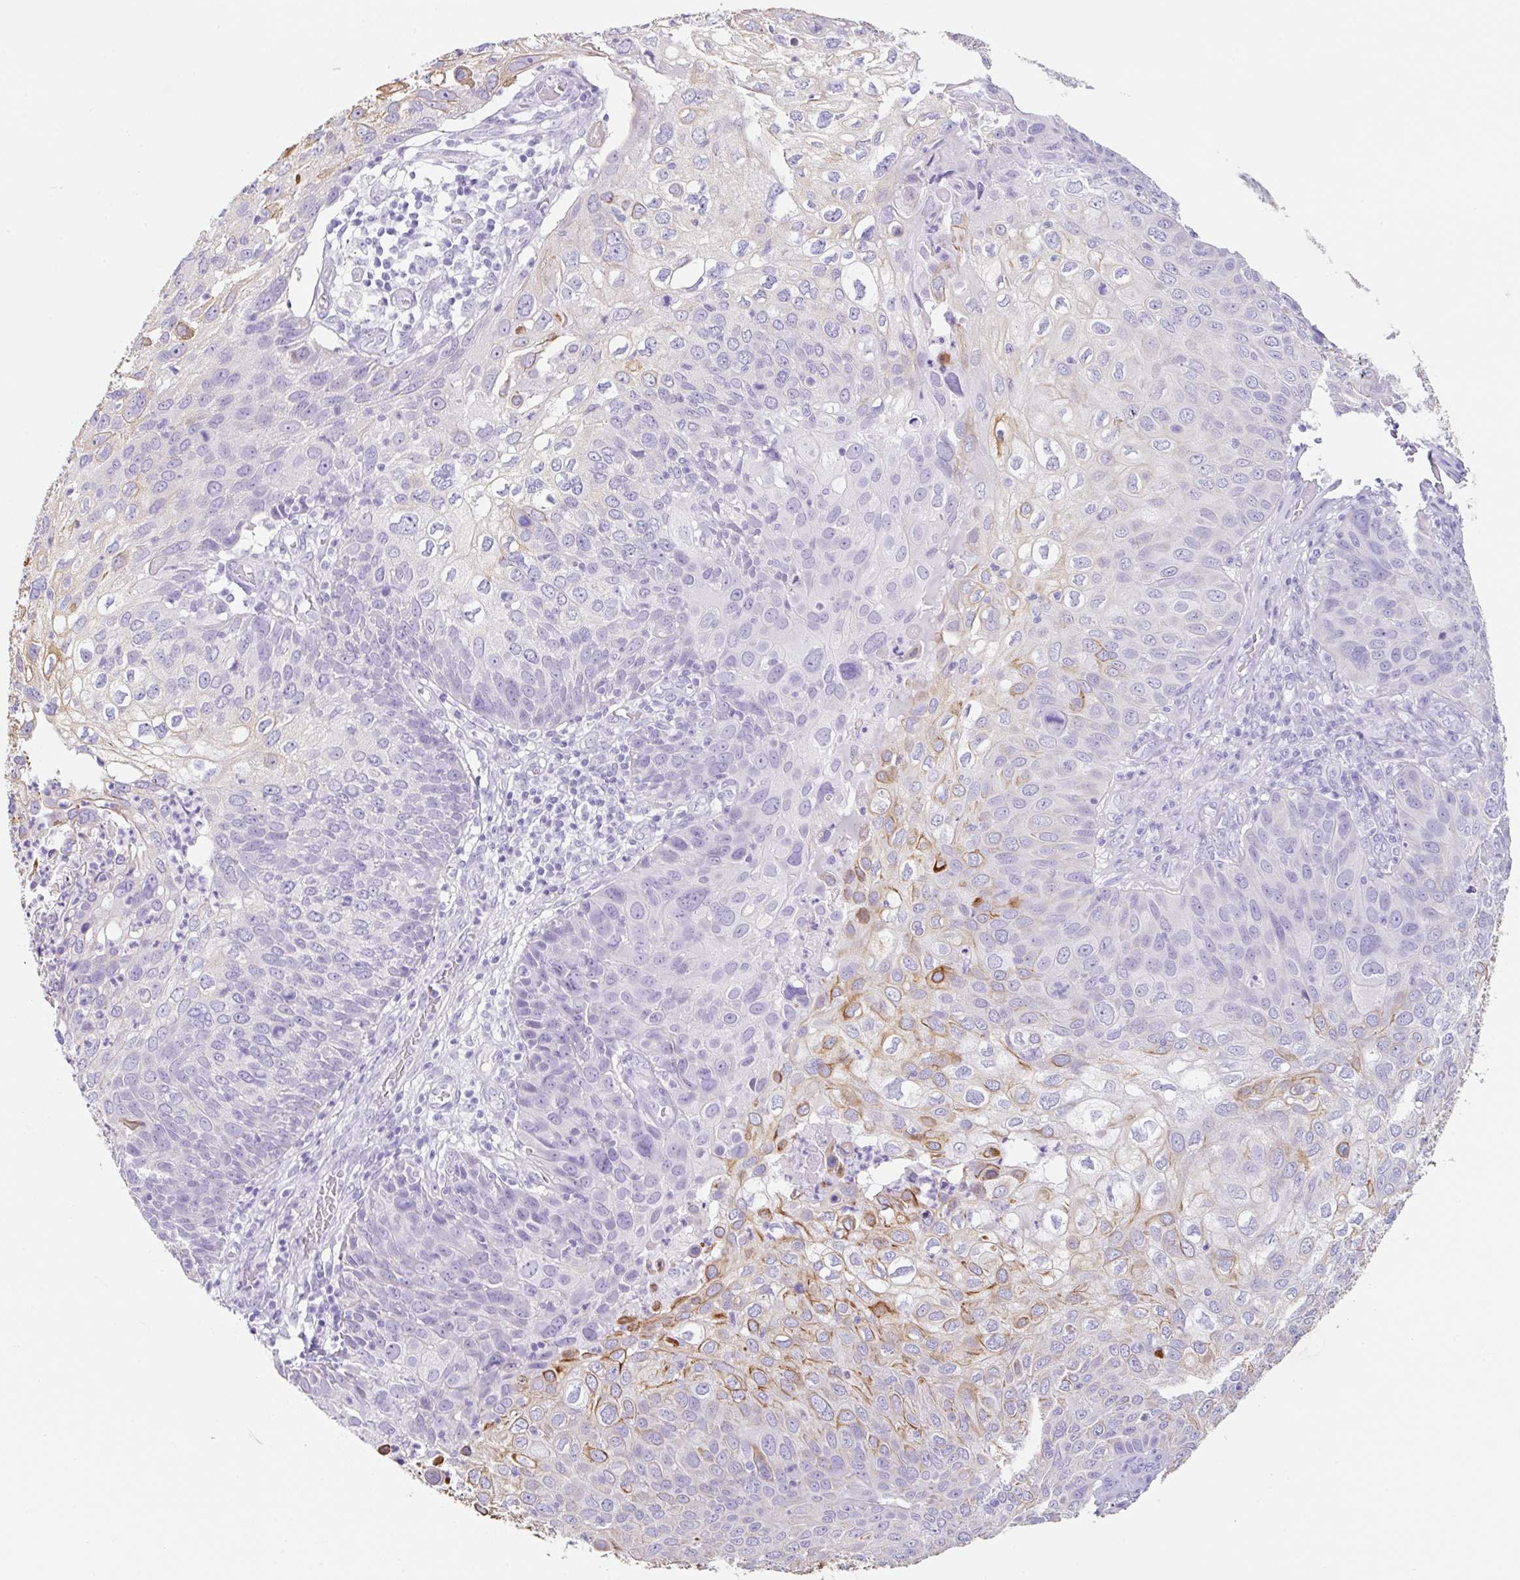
{"staining": {"intensity": "moderate", "quantity": "<25%", "location": "cytoplasmic/membranous"}, "tissue": "skin cancer", "cell_type": "Tumor cells", "image_type": "cancer", "snomed": [{"axis": "morphology", "description": "Squamous cell carcinoma, NOS"}, {"axis": "topography", "description": "Skin"}], "caption": "Skin cancer (squamous cell carcinoma) was stained to show a protein in brown. There is low levels of moderate cytoplasmic/membranous positivity in about <25% of tumor cells. (Brightfield microscopy of DAB IHC at high magnification).", "gene": "CLDND2", "patient": {"sex": "male", "age": 87}}